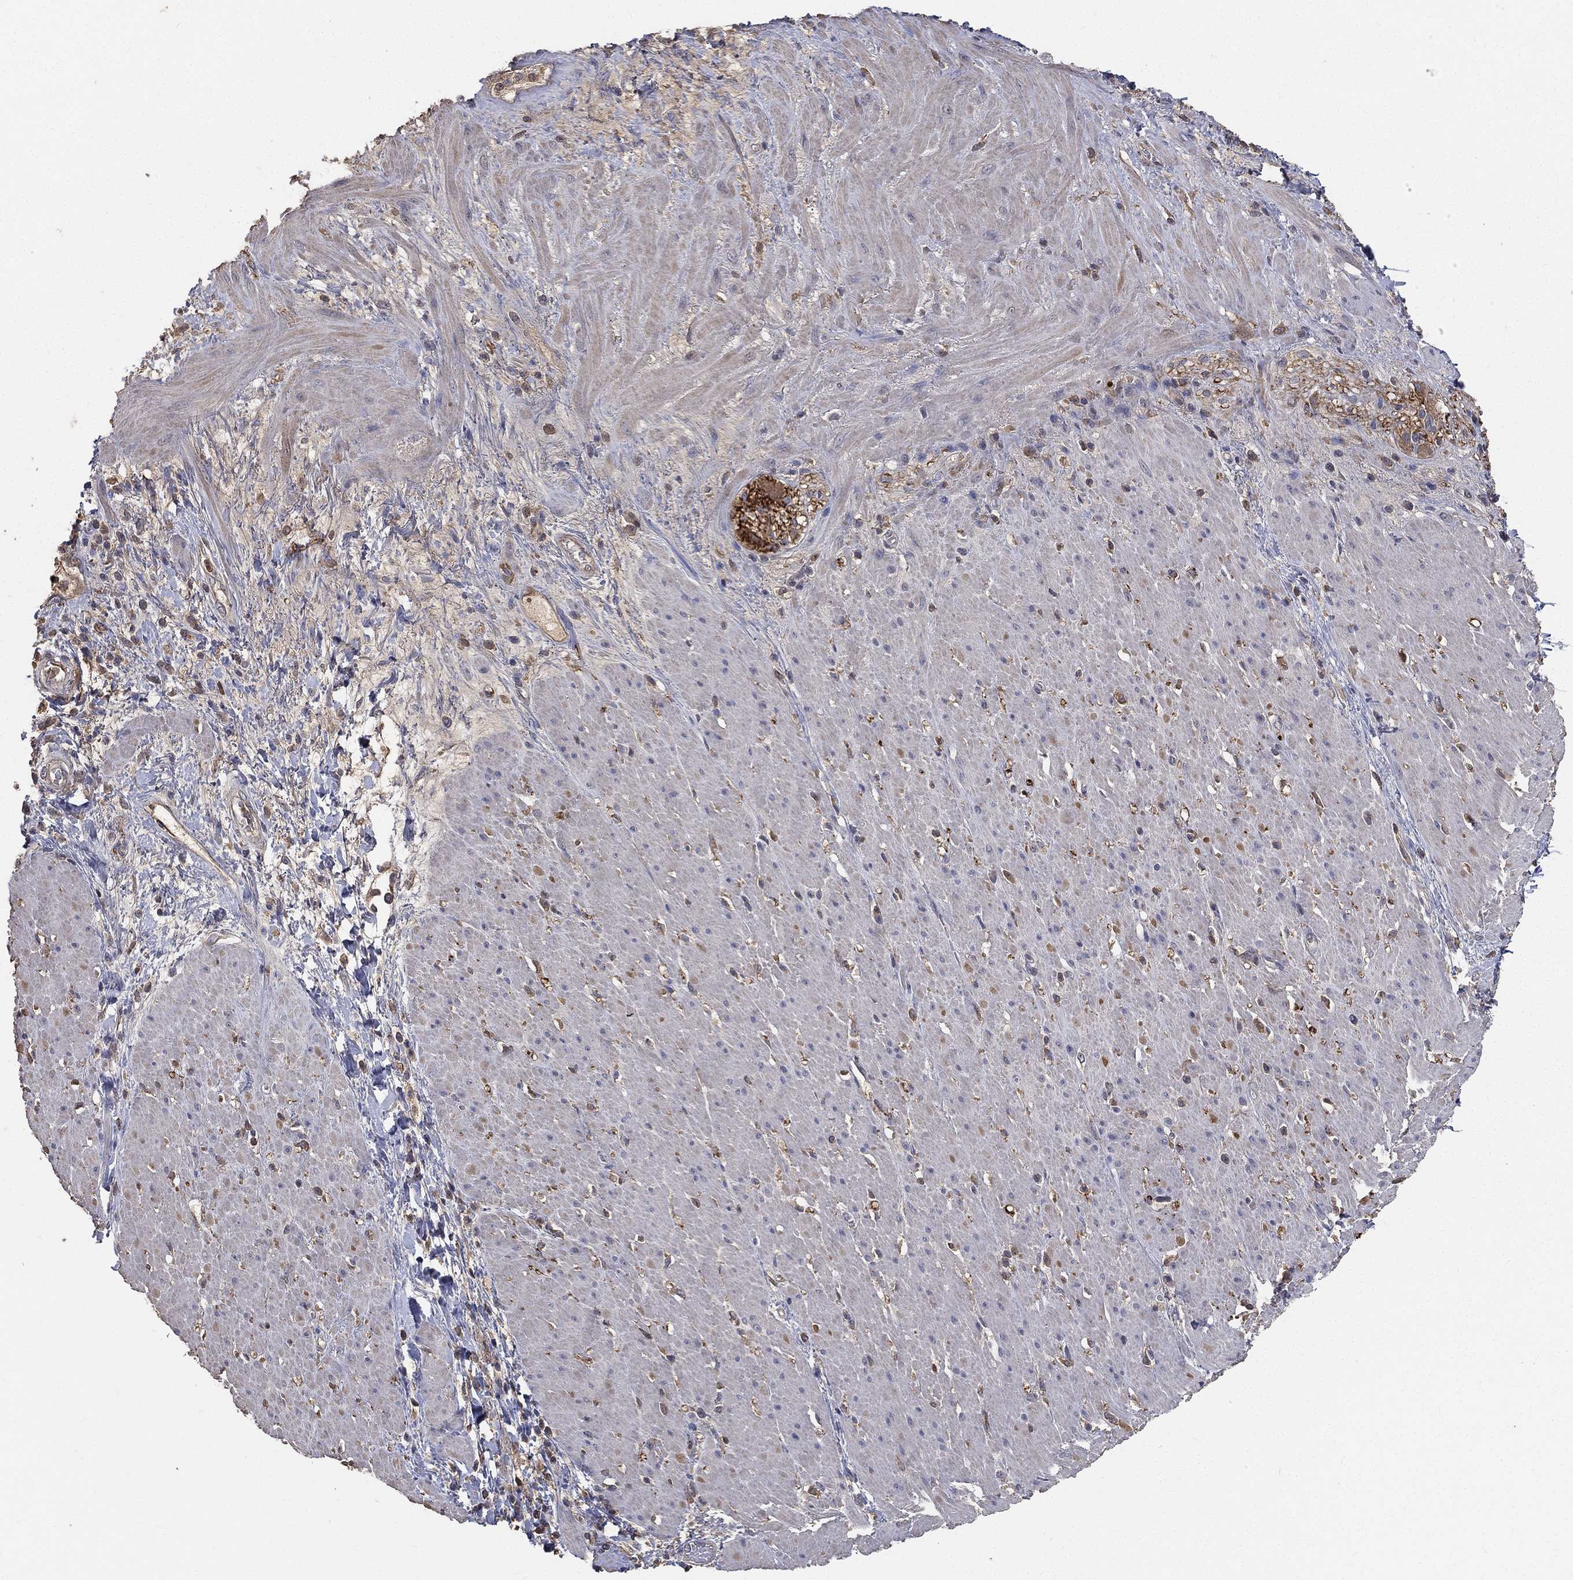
{"staining": {"intensity": "negative", "quantity": "none", "location": "none"}, "tissue": "smooth muscle", "cell_type": "Smooth muscle cells", "image_type": "normal", "snomed": [{"axis": "morphology", "description": "Normal tissue, NOS"}, {"axis": "topography", "description": "Soft tissue"}, {"axis": "topography", "description": "Smooth muscle"}], "caption": "DAB immunohistochemical staining of benign human smooth muscle demonstrates no significant positivity in smooth muscle cells. (Brightfield microscopy of DAB immunohistochemistry at high magnification).", "gene": "SNAP25", "patient": {"sex": "male", "age": 72}}